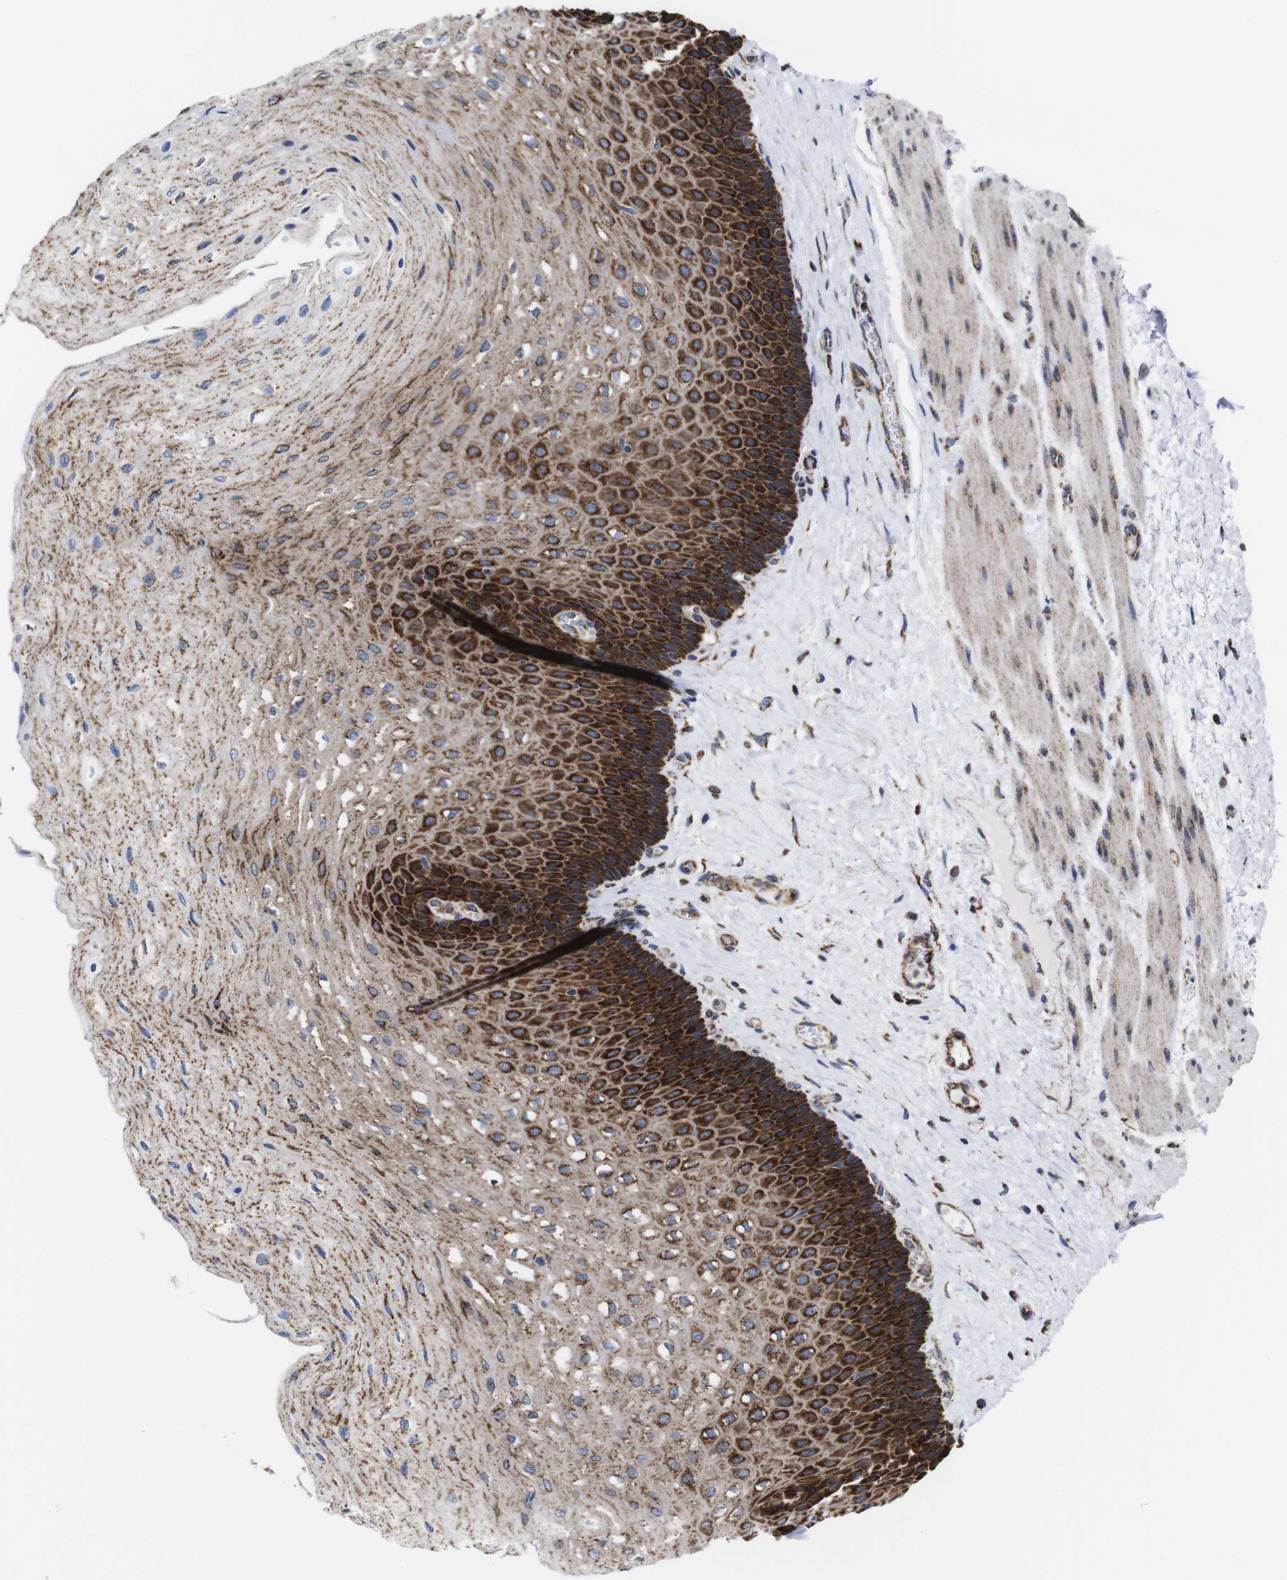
{"staining": {"intensity": "strong", "quantity": "25%-75%", "location": "cytoplasmic/membranous"}, "tissue": "esophagus", "cell_type": "Squamous epithelial cells", "image_type": "normal", "snomed": [{"axis": "morphology", "description": "Normal tissue, NOS"}, {"axis": "topography", "description": "Esophagus"}], "caption": "Unremarkable esophagus was stained to show a protein in brown. There is high levels of strong cytoplasmic/membranous positivity in approximately 25%-75% of squamous epithelial cells. (brown staining indicates protein expression, while blue staining denotes nuclei).", "gene": "C17orf80", "patient": {"sex": "female", "age": 72}}